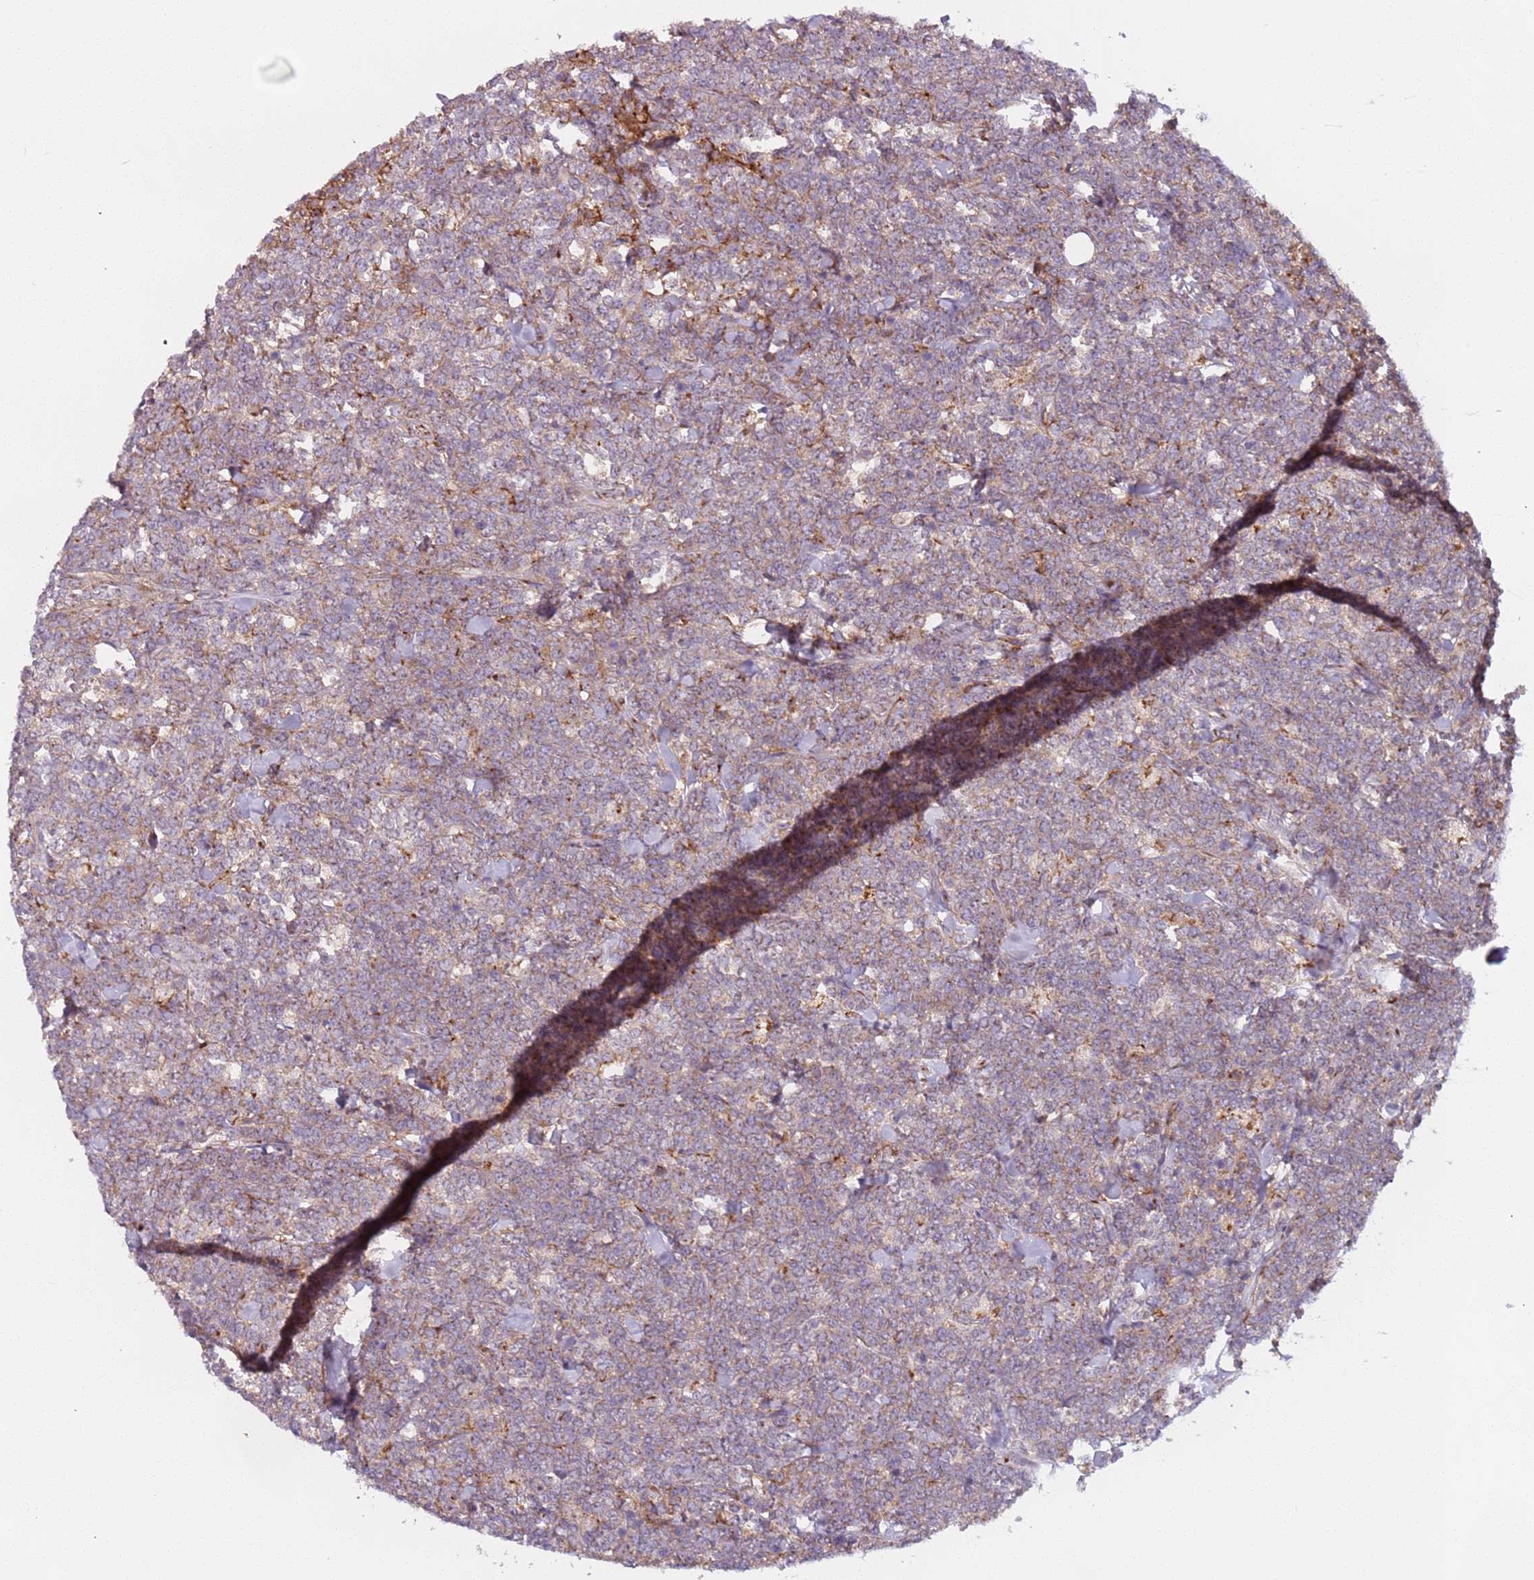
{"staining": {"intensity": "weak", "quantity": "<25%", "location": "cytoplasmic/membranous"}, "tissue": "lymphoma", "cell_type": "Tumor cells", "image_type": "cancer", "snomed": [{"axis": "morphology", "description": "Malignant lymphoma, non-Hodgkin's type, High grade"}, {"axis": "topography", "description": "Small intestine"}, {"axis": "topography", "description": "Colon"}], "caption": "There is no significant expression in tumor cells of lymphoma.", "gene": "AKTIP", "patient": {"sex": "male", "age": 8}}